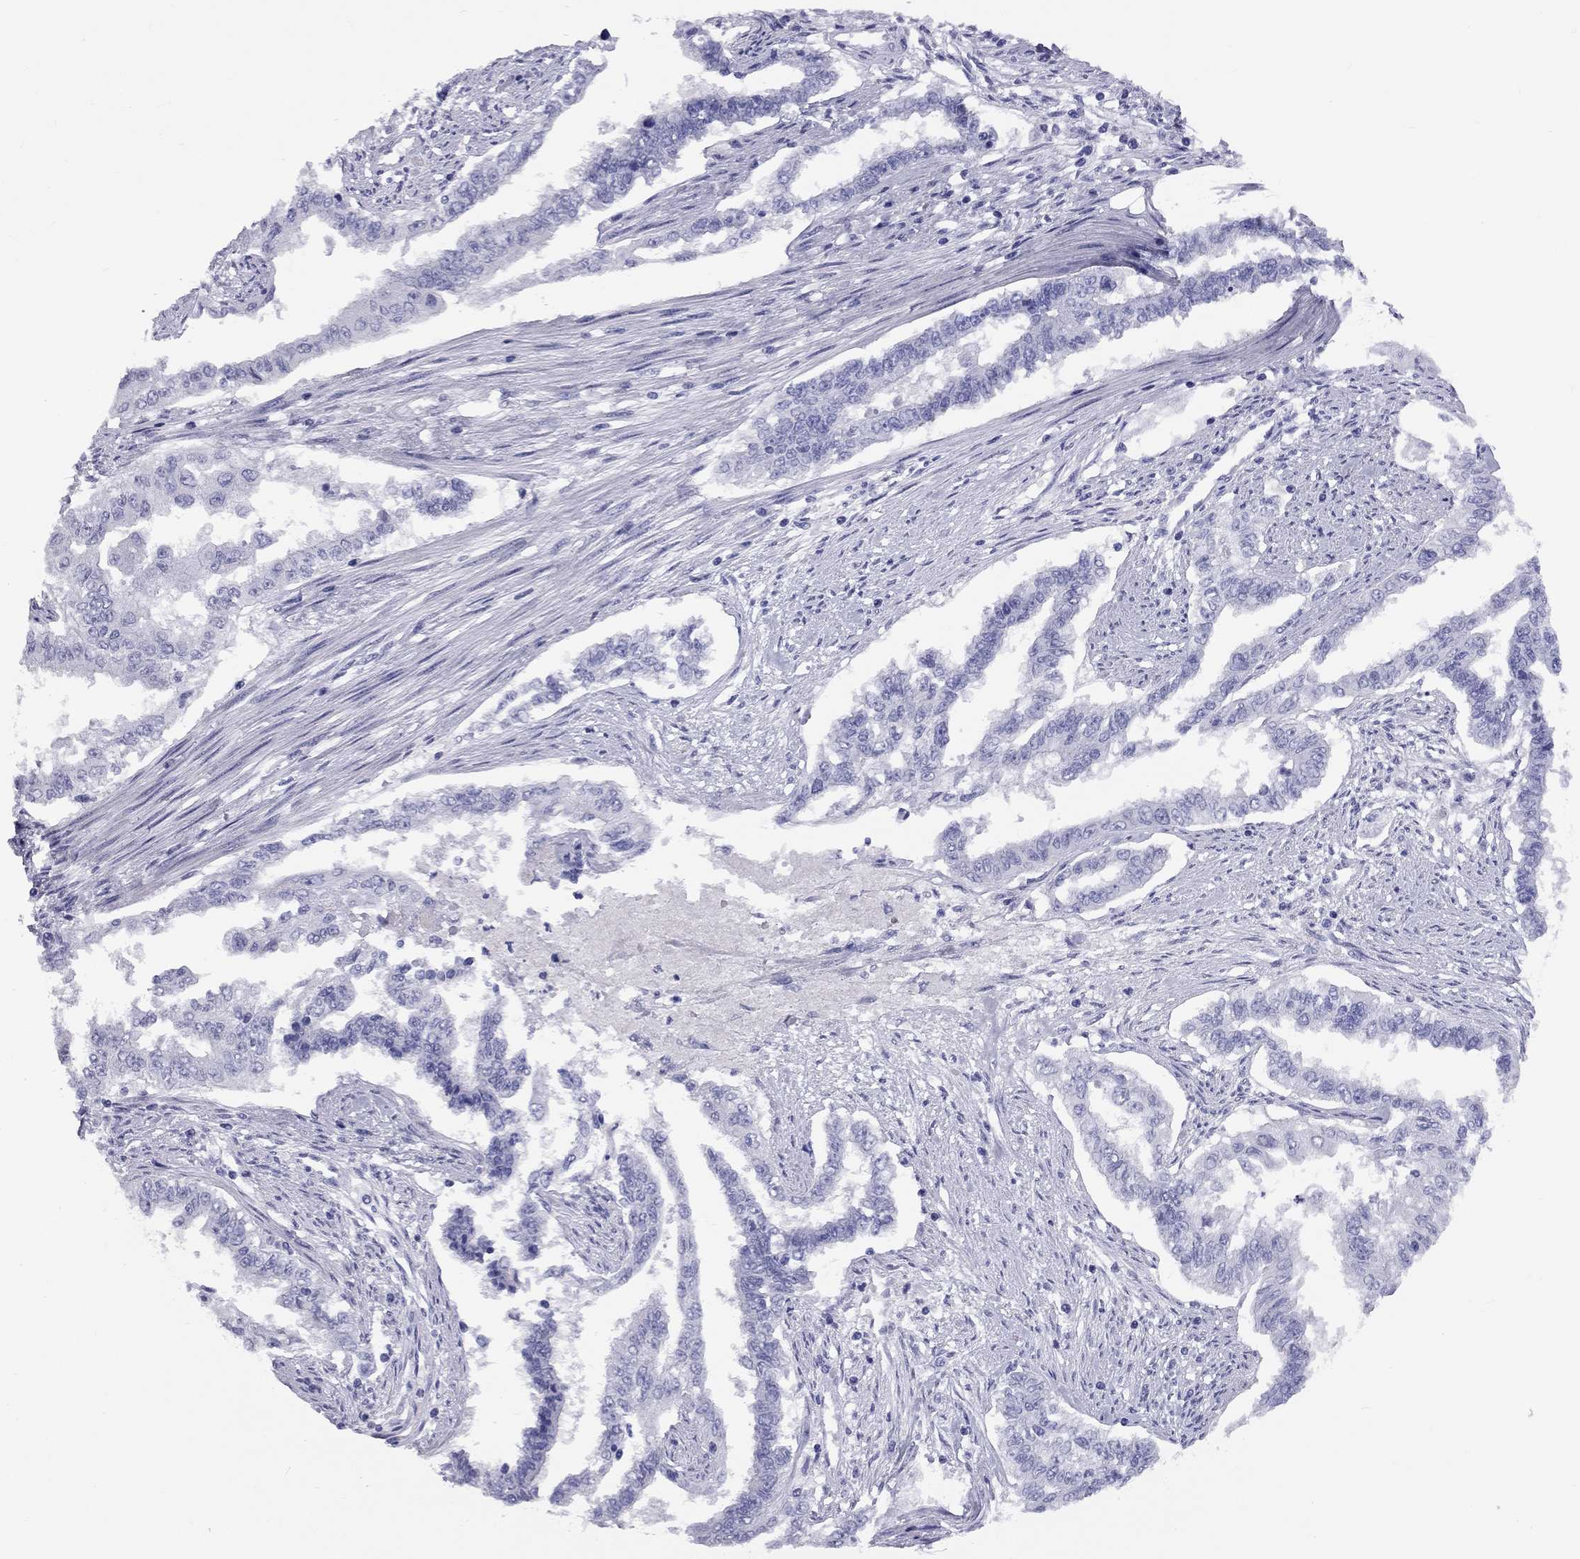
{"staining": {"intensity": "negative", "quantity": "none", "location": "none"}, "tissue": "endometrial cancer", "cell_type": "Tumor cells", "image_type": "cancer", "snomed": [{"axis": "morphology", "description": "Adenocarcinoma, NOS"}, {"axis": "topography", "description": "Uterus"}], "caption": "High magnification brightfield microscopy of endometrial adenocarcinoma stained with DAB (3,3'-diaminobenzidine) (brown) and counterstained with hematoxylin (blue): tumor cells show no significant positivity. The staining was performed using DAB (3,3'-diaminobenzidine) to visualize the protein expression in brown, while the nuclei were stained in blue with hematoxylin (Magnification: 20x).", "gene": "FSCN3", "patient": {"sex": "female", "age": 59}}